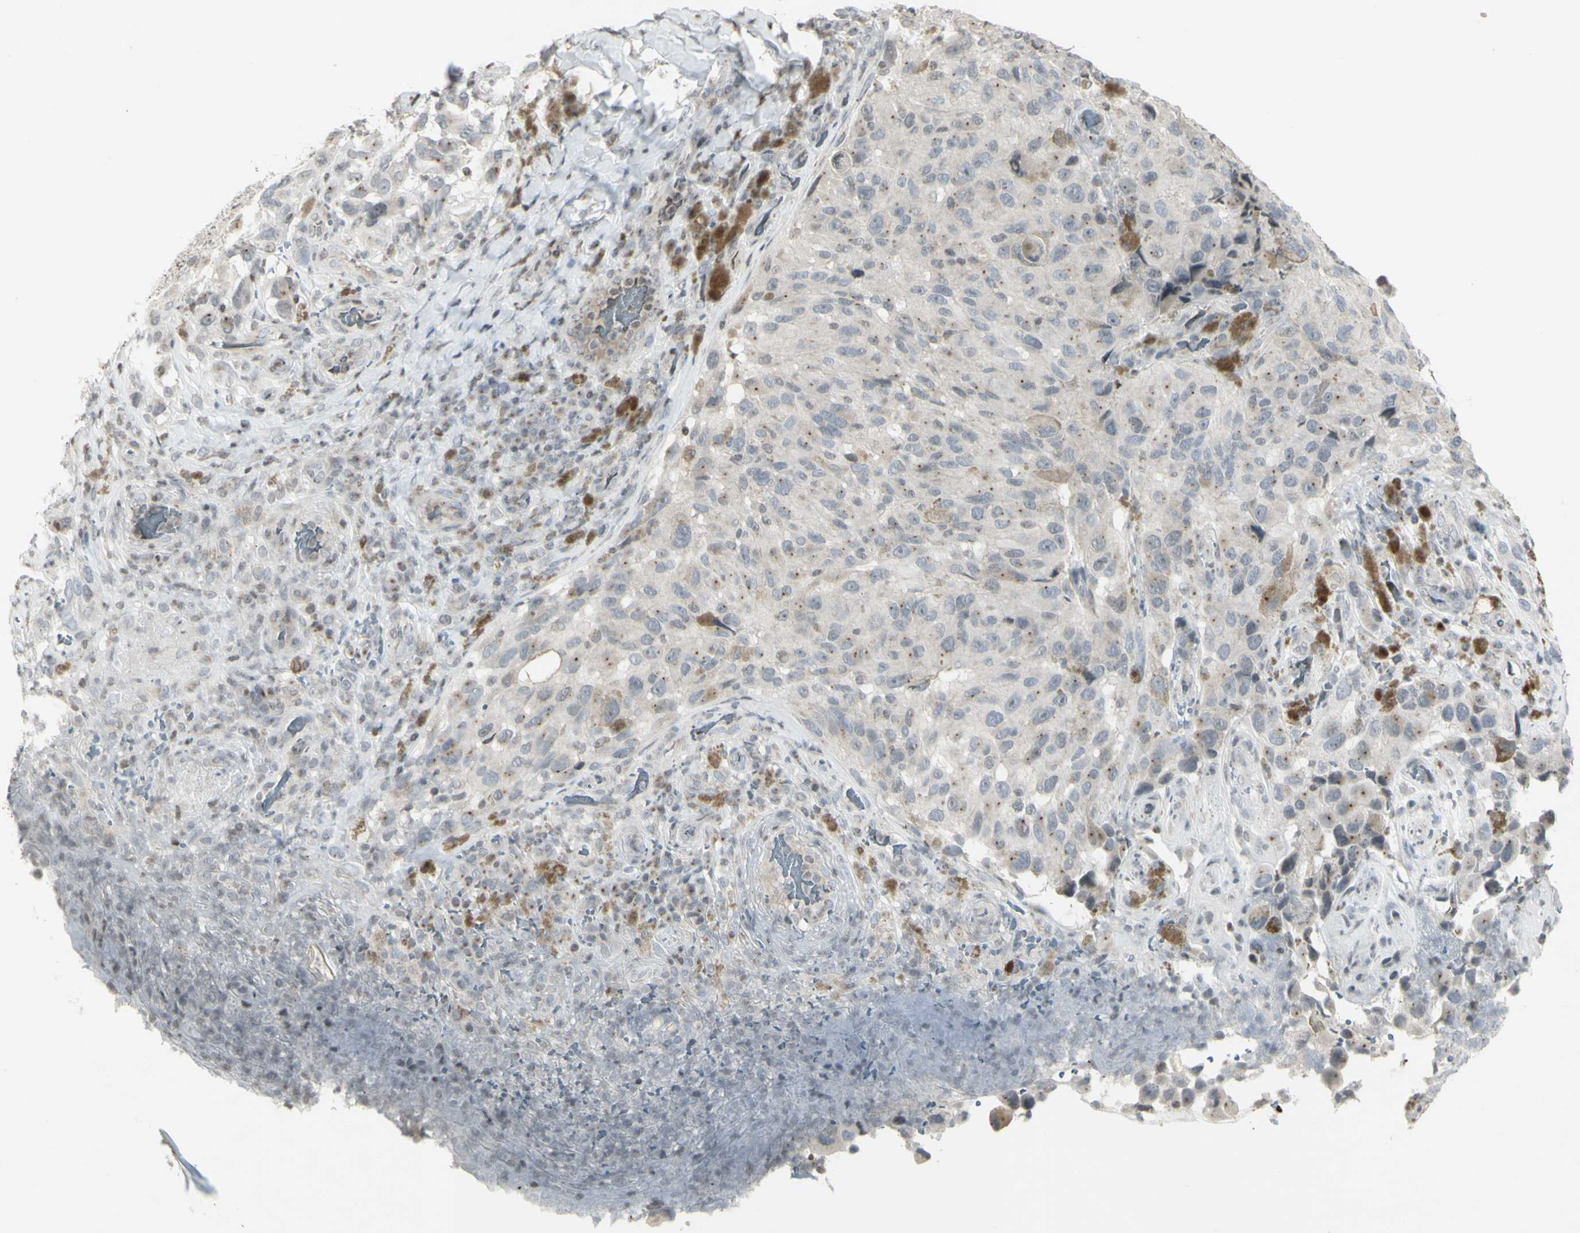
{"staining": {"intensity": "weak", "quantity": "<25%", "location": "cytoplasmic/membranous"}, "tissue": "melanoma", "cell_type": "Tumor cells", "image_type": "cancer", "snomed": [{"axis": "morphology", "description": "Malignant melanoma, NOS"}, {"axis": "topography", "description": "Skin"}], "caption": "Malignant melanoma was stained to show a protein in brown. There is no significant positivity in tumor cells.", "gene": "MUC5AC", "patient": {"sex": "female", "age": 73}}